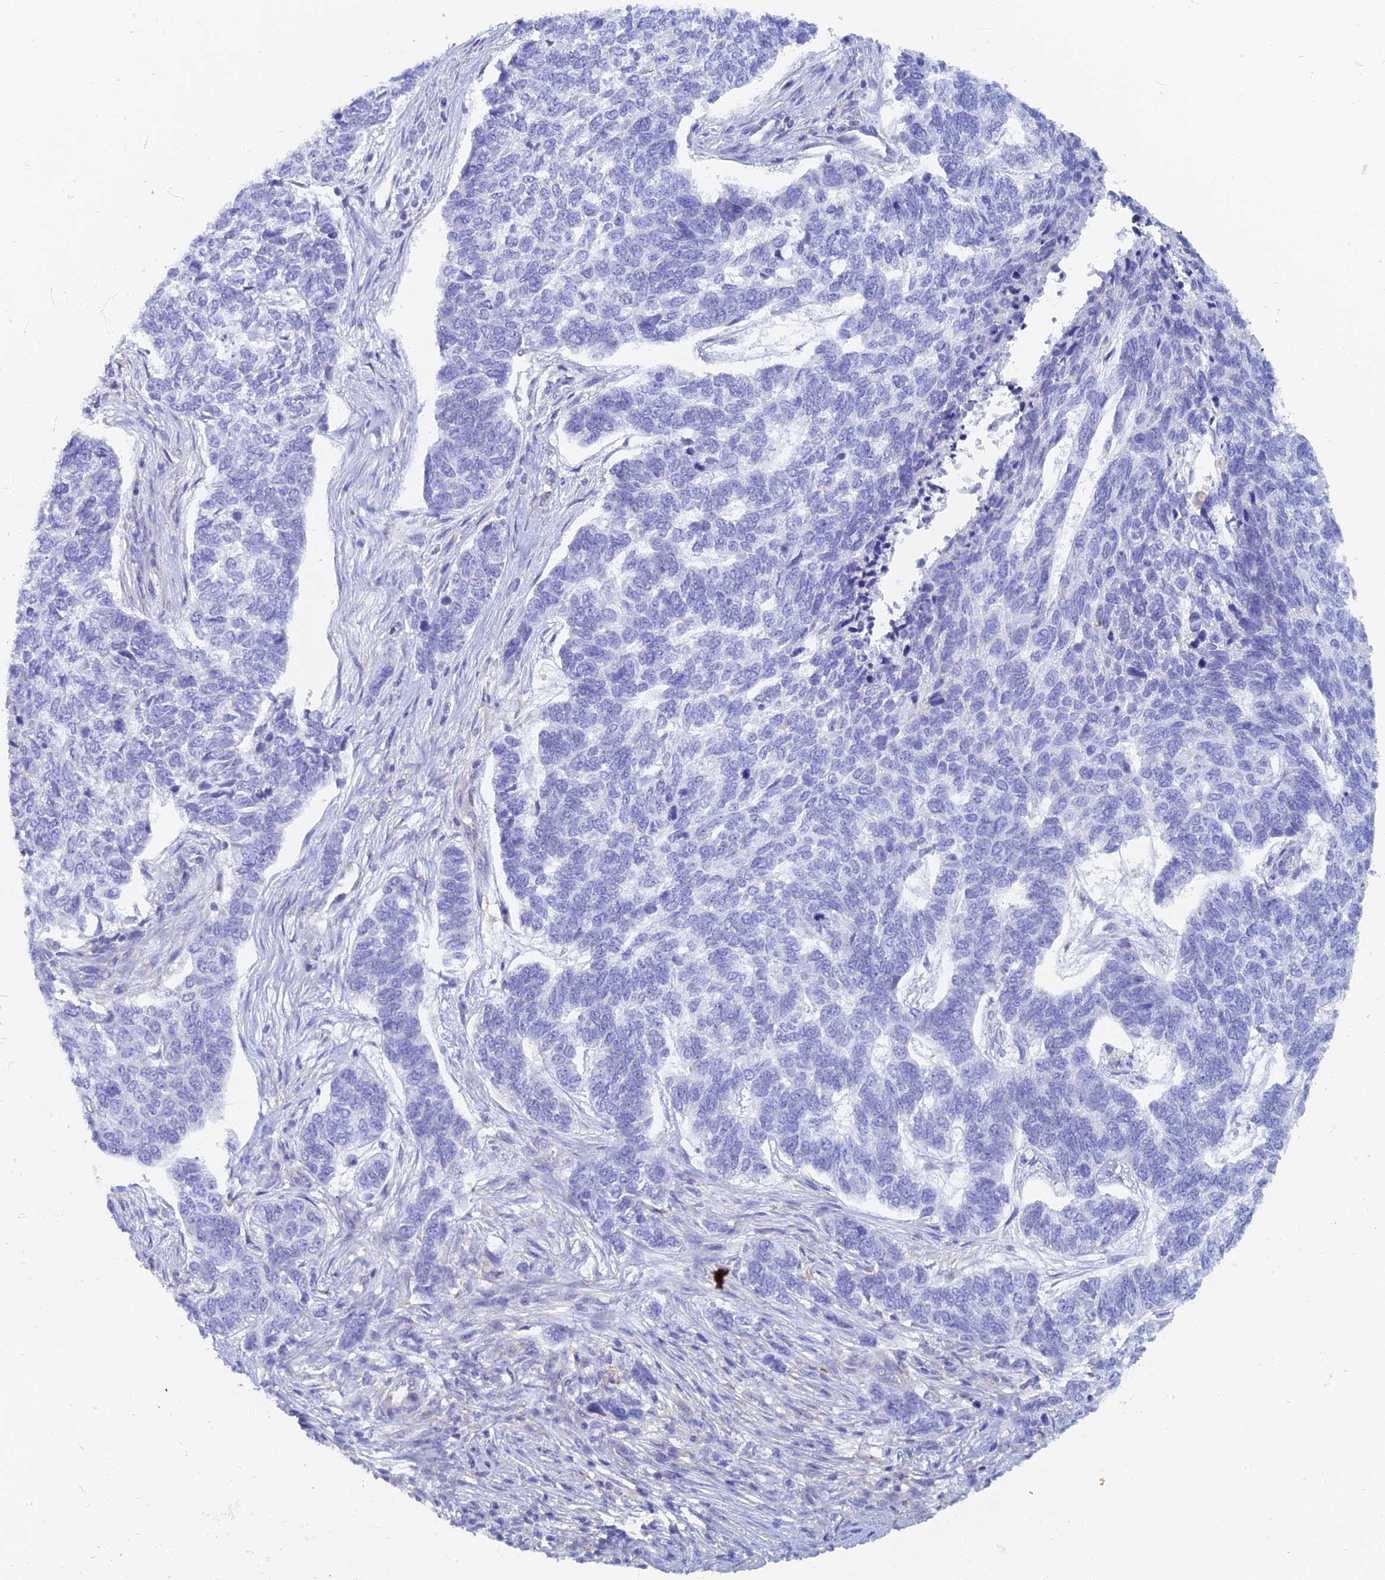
{"staining": {"intensity": "negative", "quantity": "none", "location": "none"}, "tissue": "skin cancer", "cell_type": "Tumor cells", "image_type": "cancer", "snomed": [{"axis": "morphology", "description": "Basal cell carcinoma"}, {"axis": "topography", "description": "Skin"}], "caption": "An IHC photomicrograph of skin cancer (basal cell carcinoma) is shown. There is no staining in tumor cells of skin cancer (basal cell carcinoma).", "gene": "TMEM44", "patient": {"sex": "female", "age": 65}}